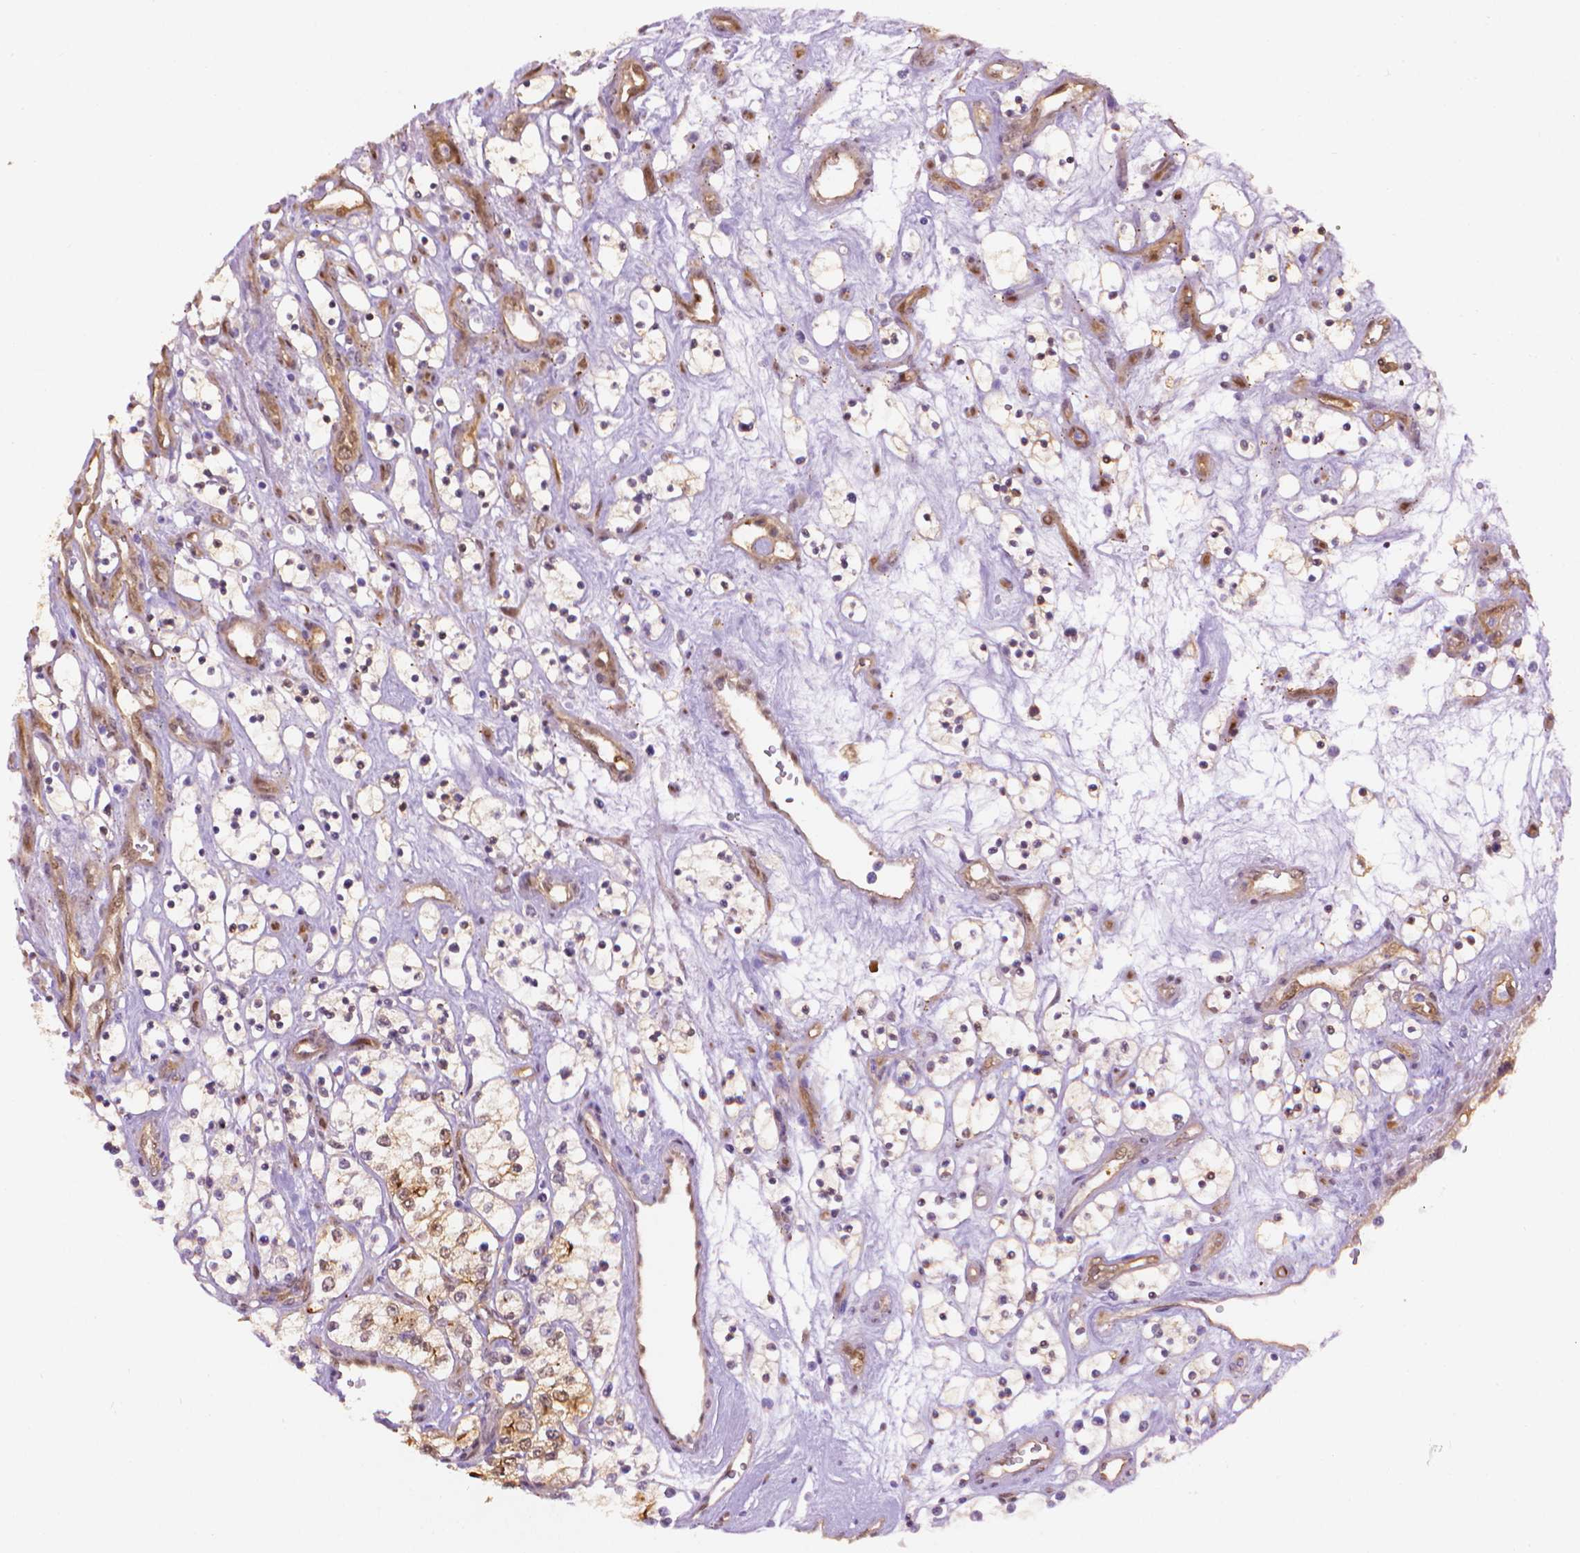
{"staining": {"intensity": "weak", "quantity": "25%-75%", "location": "cytoplasmic/membranous"}, "tissue": "renal cancer", "cell_type": "Tumor cells", "image_type": "cancer", "snomed": [{"axis": "morphology", "description": "Adenocarcinoma, NOS"}, {"axis": "topography", "description": "Kidney"}], "caption": "The histopathology image reveals staining of renal cancer (adenocarcinoma), revealing weak cytoplasmic/membranous protein expression (brown color) within tumor cells.", "gene": "CLIC4", "patient": {"sex": "female", "age": 69}}